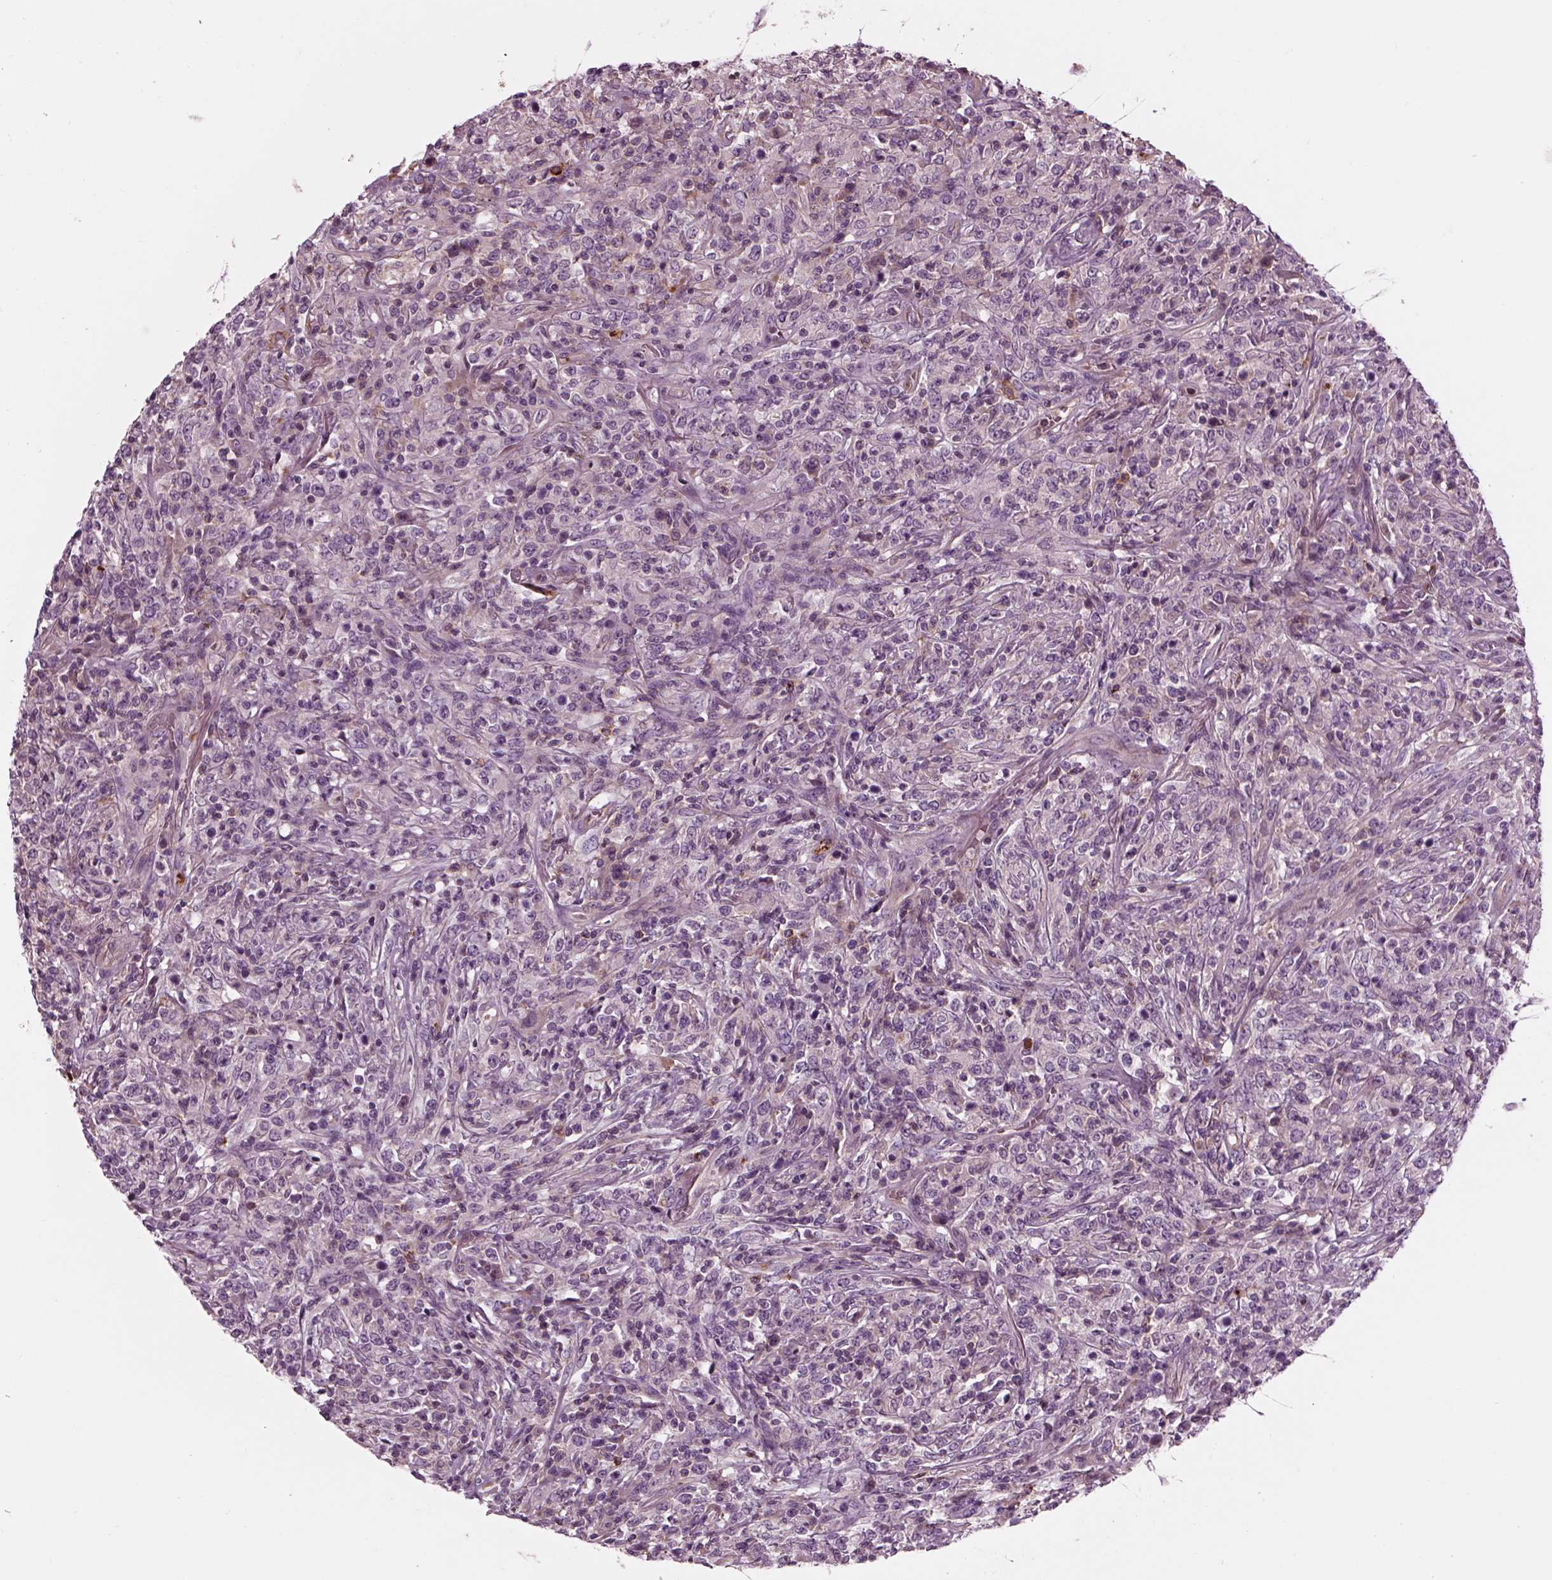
{"staining": {"intensity": "weak", "quantity": "<25%", "location": "cytoplasmic/membranous"}, "tissue": "lymphoma", "cell_type": "Tumor cells", "image_type": "cancer", "snomed": [{"axis": "morphology", "description": "Malignant lymphoma, non-Hodgkin's type, High grade"}, {"axis": "topography", "description": "Lung"}], "caption": "High power microscopy histopathology image of an immunohistochemistry (IHC) micrograph of malignant lymphoma, non-Hodgkin's type (high-grade), revealing no significant positivity in tumor cells.", "gene": "SLC2A3", "patient": {"sex": "male", "age": 79}}